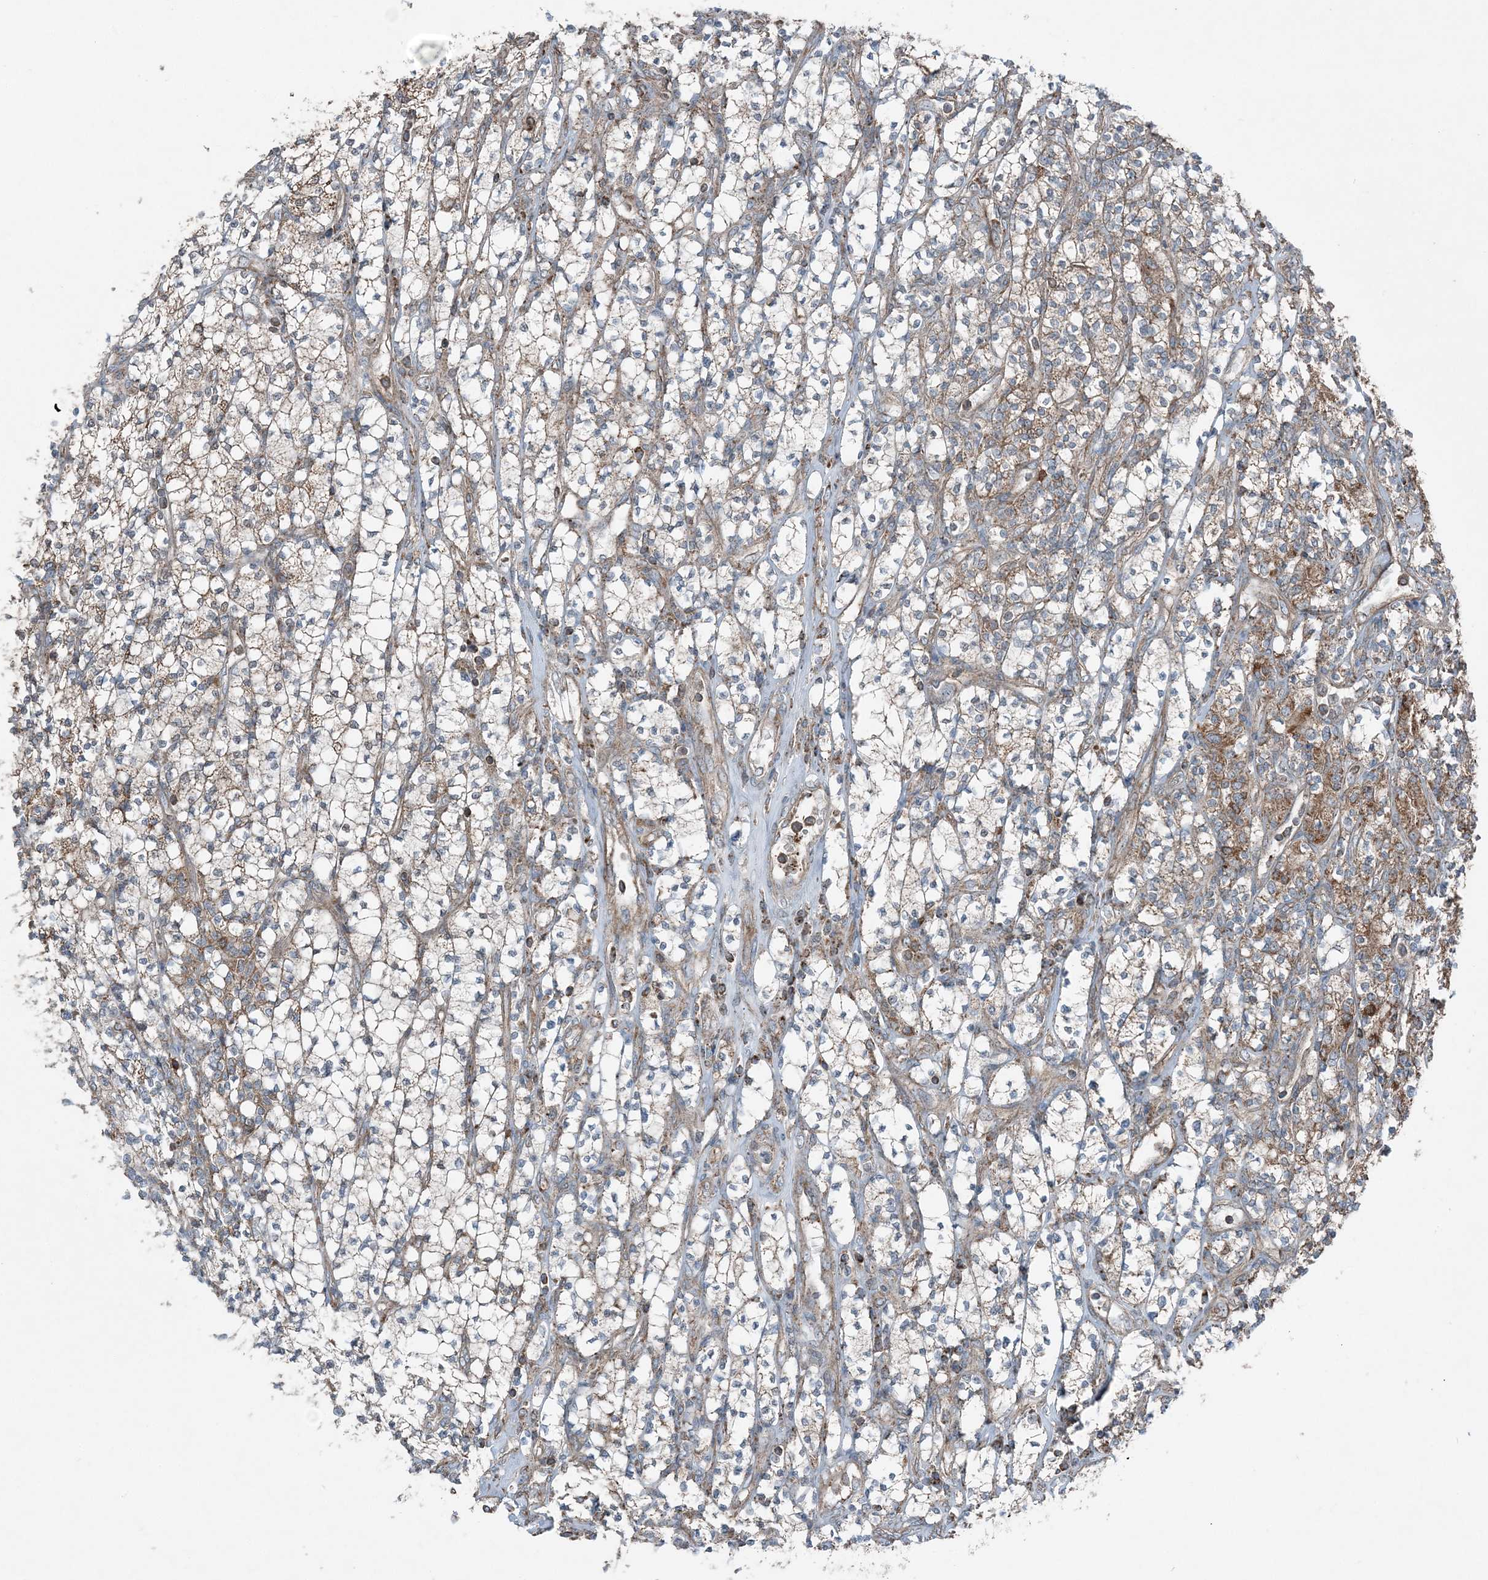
{"staining": {"intensity": "moderate", "quantity": "25%-75%", "location": "cytoplasmic/membranous"}, "tissue": "renal cancer", "cell_type": "Tumor cells", "image_type": "cancer", "snomed": [{"axis": "morphology", "description": "Adenocarcinoma, NOS"}, {"axis": "topography", "description": "Kidney"}], "caption": "Protein expression by immunohistochemistry (IHC) demonstrates moderate cytoplasmic/membranous expression in about 25%-75% of tumor cells in renal adenocarcinoma.", "gene": "KY", "patient": {"sex": "male", "age": 77}}